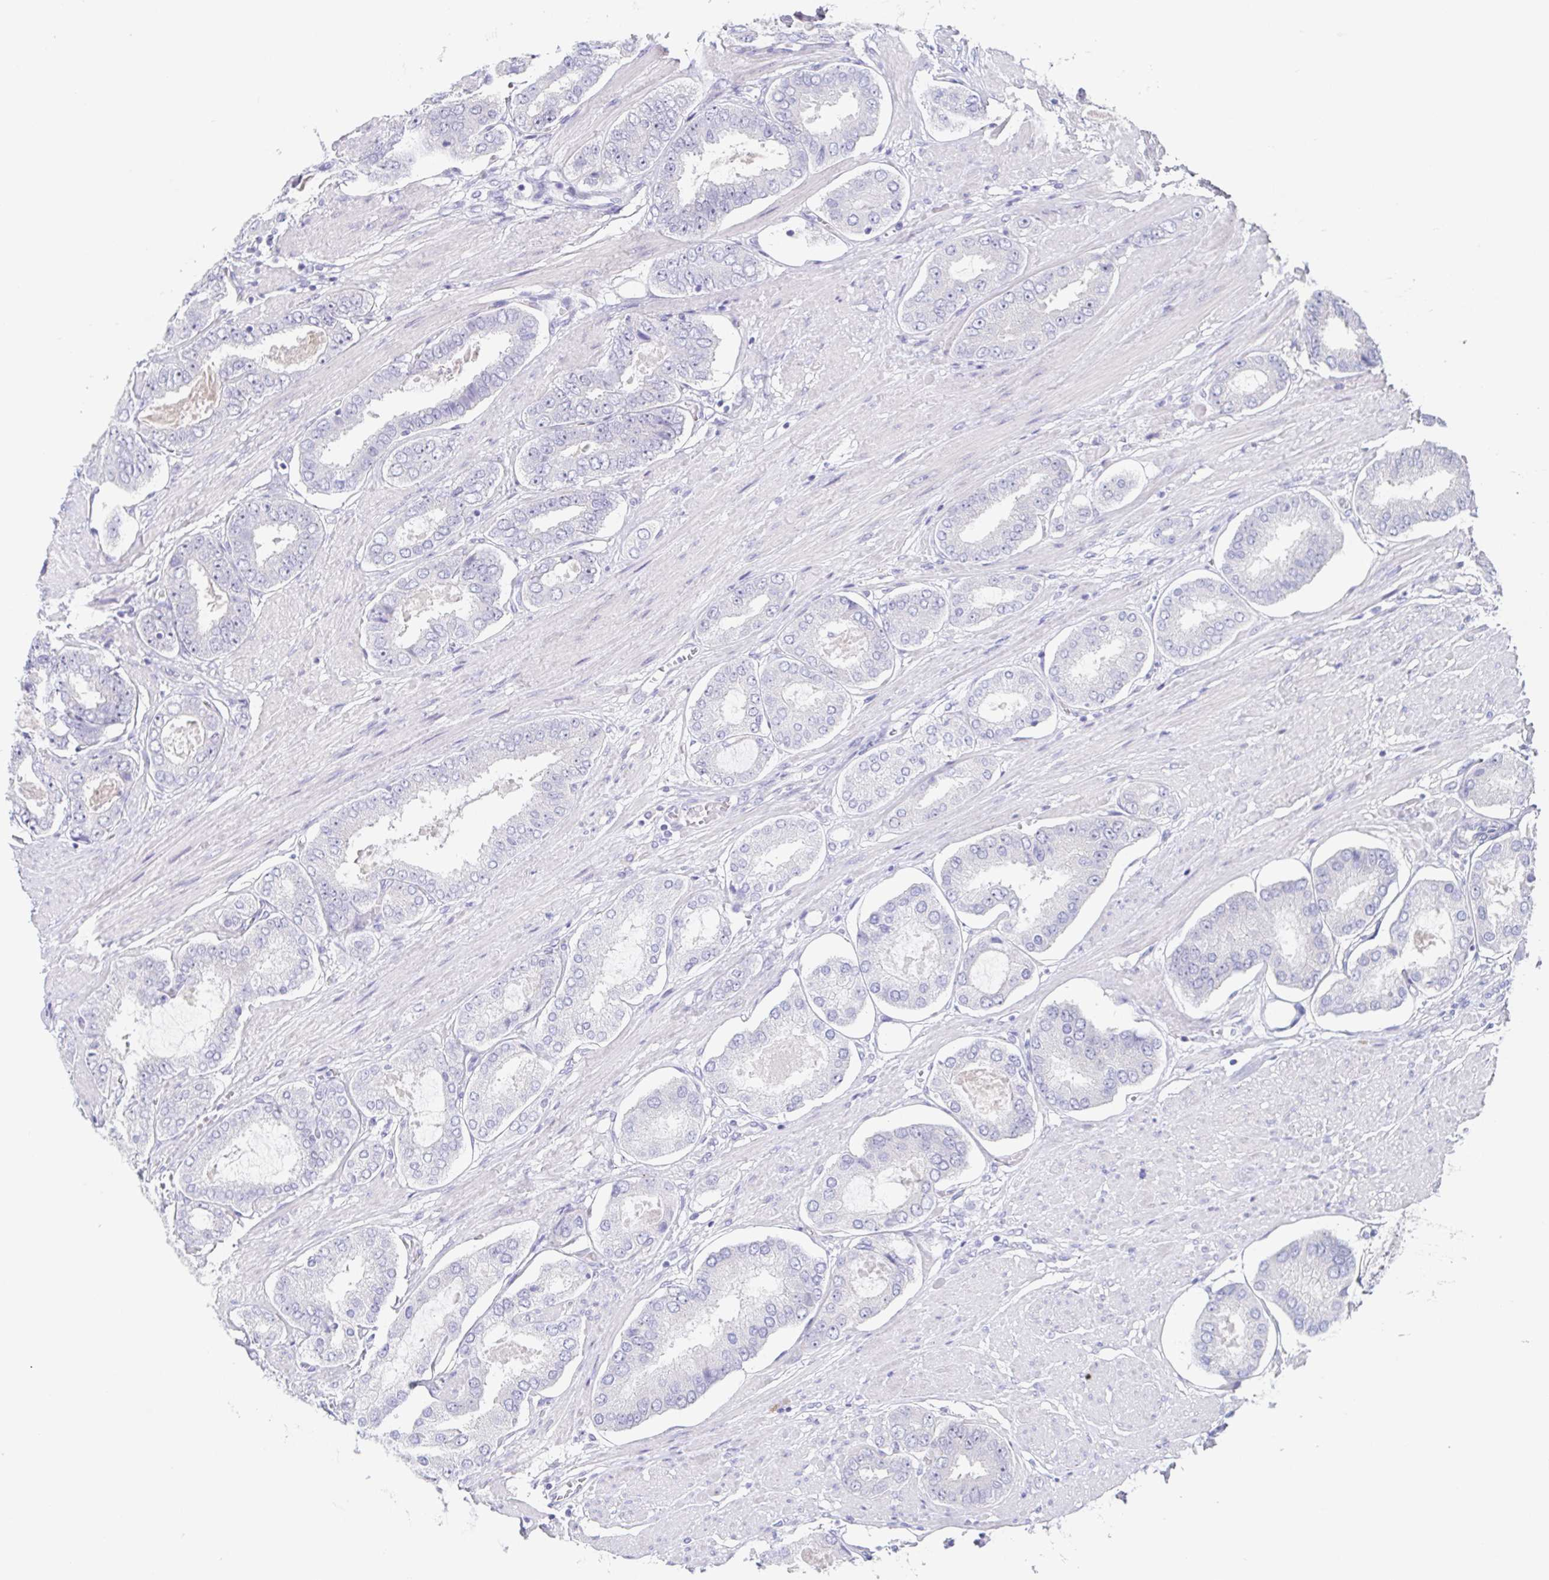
{"staining": {"intensity": "negative", "quantity": "none", "location": "none"}, "tissue": "prostate cancer", "cell_type": "Tumor cells", "image_type": "cancer", "snomed": [{"axis": "morphology", "description": "Adenocarcinoma, High grade"}, {"axis": "topography", "description": "Prostate"}], "caption": "This is an immunohistochemistry histopathology image of high-grade adenocarcinoma (prostate). There is no positivity in tumor cells.", "gene": "HTR2A", "patient": {"sex": "male", "age": 63}}